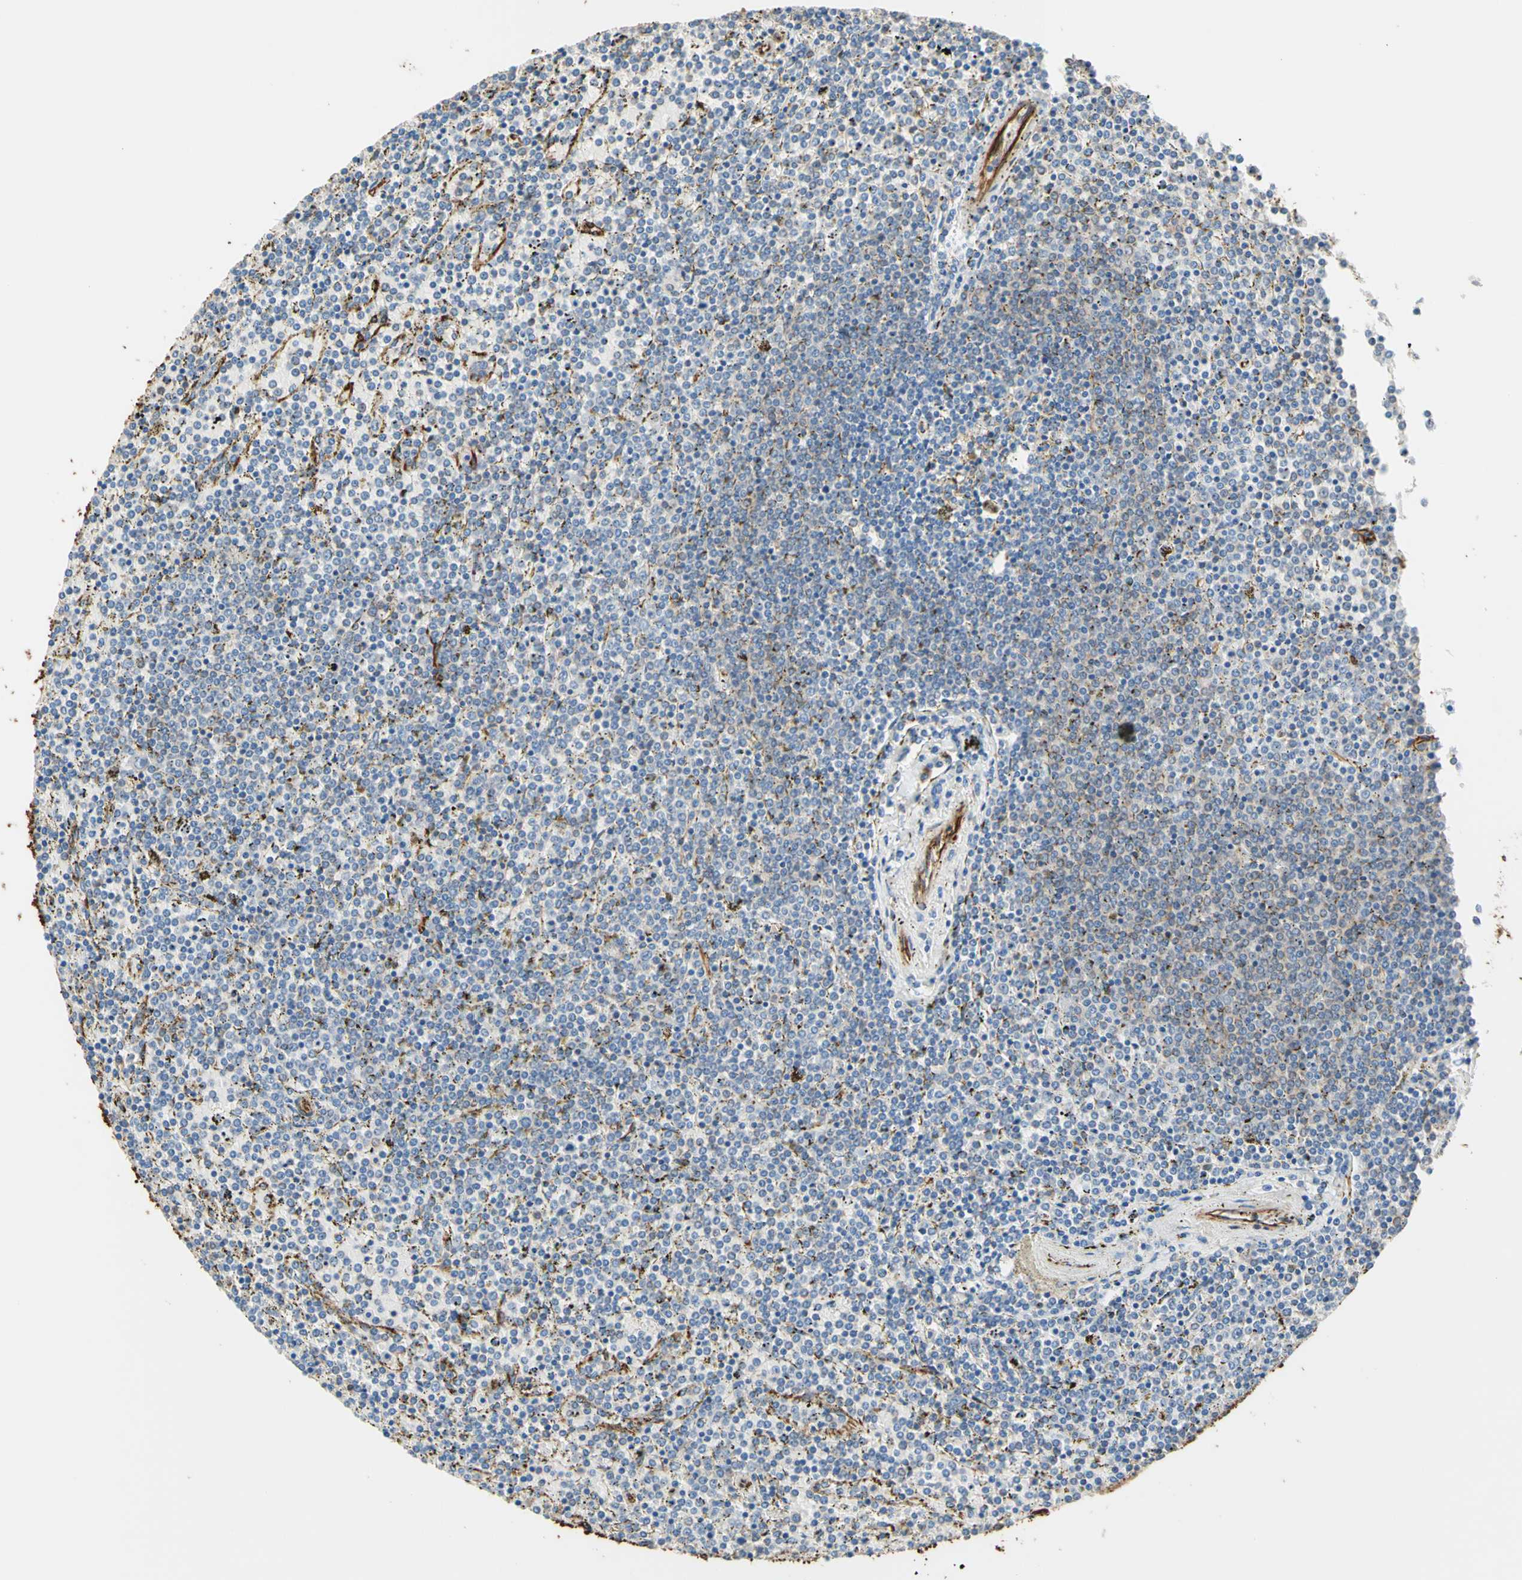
{"staining": {"intensity": "negative", "quantity": "none", "location": "none"}, "tissue": "lymphoma", "cell_type": "Tumor cells", "image_type": "cancer", "snomed": [{"axis": "morphology", "description": "Malignant lymphoma, non-Hodgkin's type, Low grade"}, {"axis": "topography", "description": "Spleen"}], "caption": "This image is of lymphoma stained with immunohistochemistry (IHC) to label a protein in brown with the nuclei are counter-stained blue. There is no staining in tumor cells.", "gene": "TRAF2", "patient": {"sex": "female", "age": 77}}